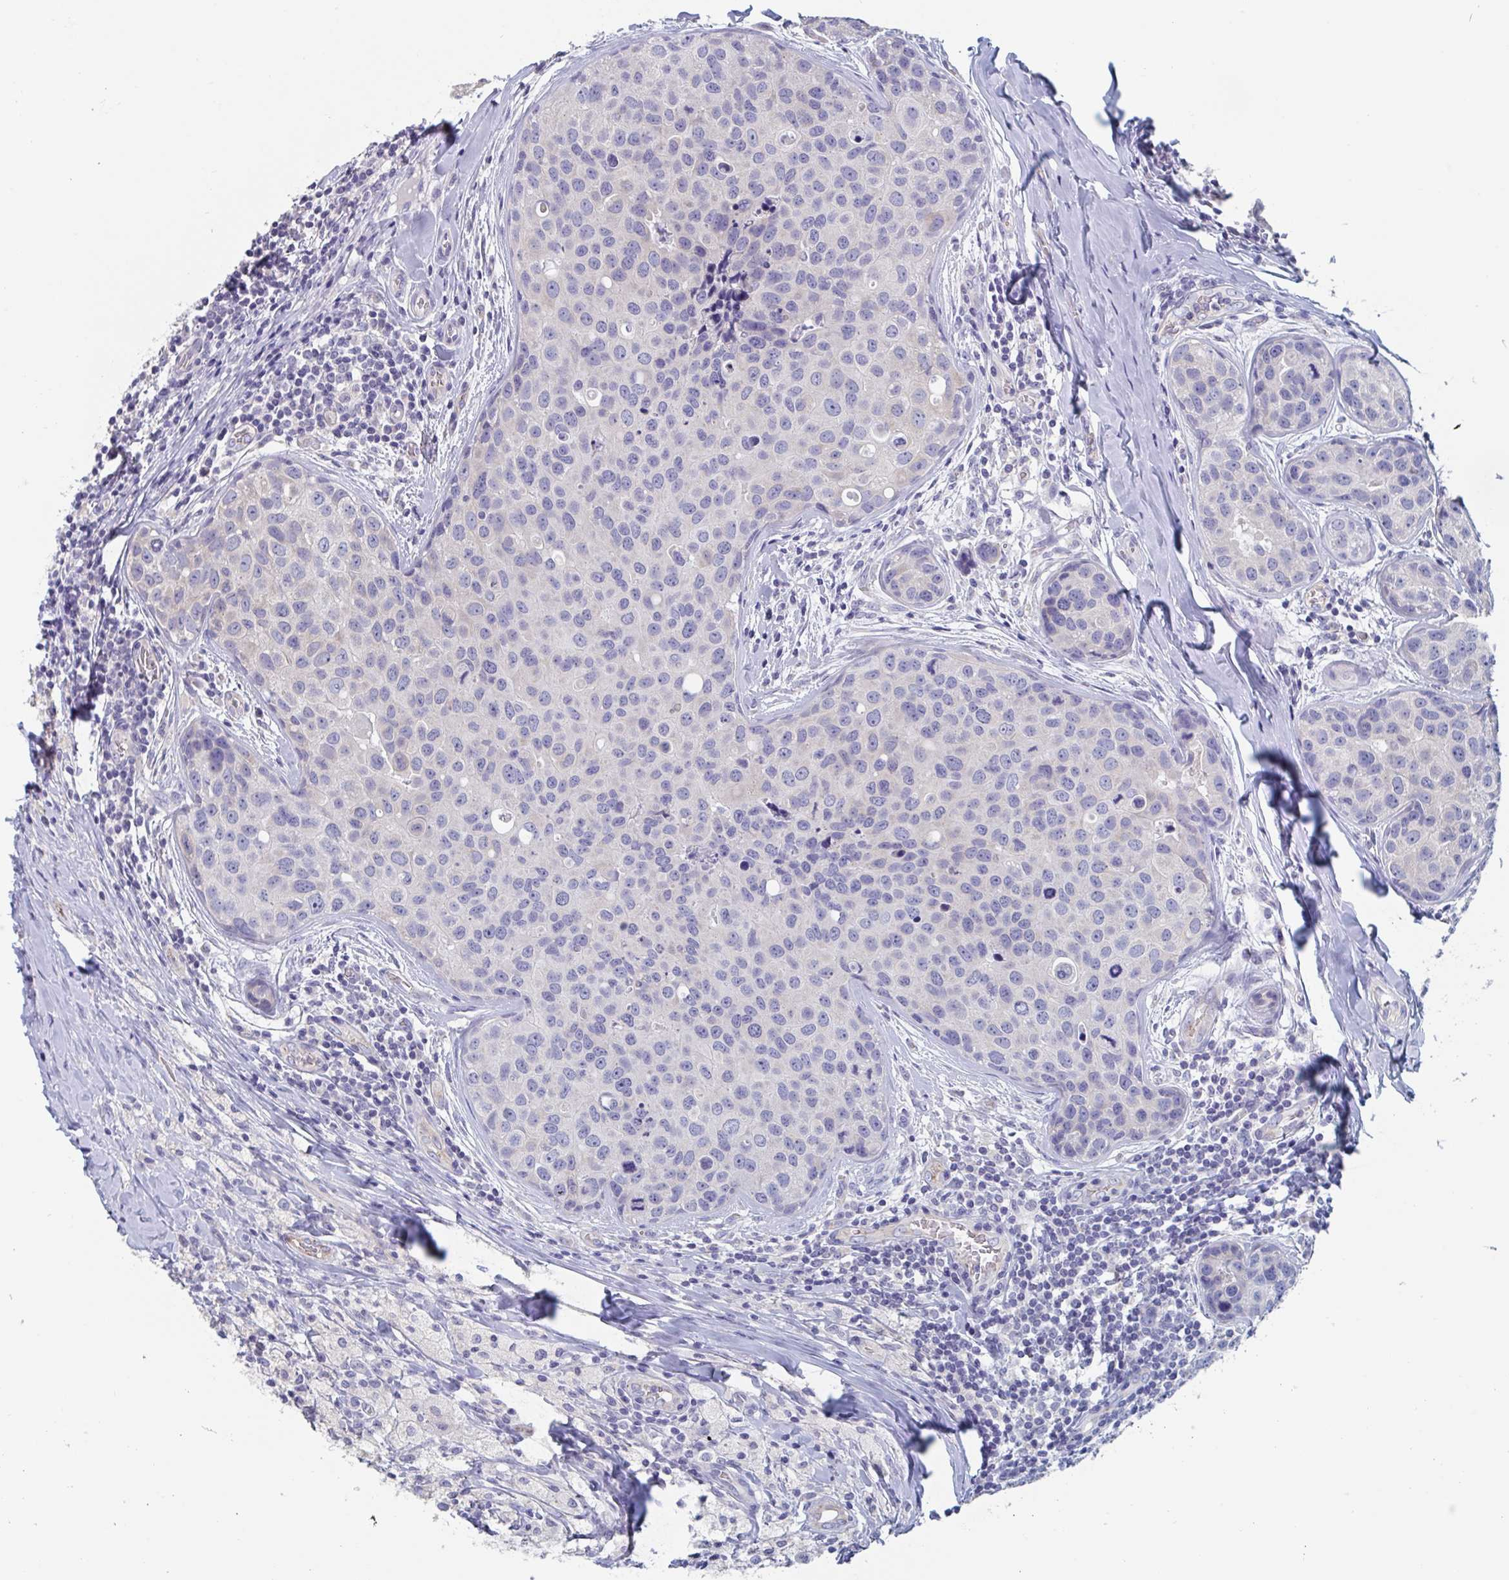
{"staining": {"intensity": "negative", "quantity": "none", "location": "none"}, "tissue": "breast cancer", "cell_type": "Tumor cells", "image_type": "cancer", "snomed": [{"axis": "morphology", "description": "Duct carcinoma"}, {"axis": "topography", "description": "Breast"}], "caption": "IHC of breast infiltrating ductal carcinoma reveals no positivity in tumor cells.", "gene": "ABHD16A", "patient": {"sex": "female", "age": 24}}